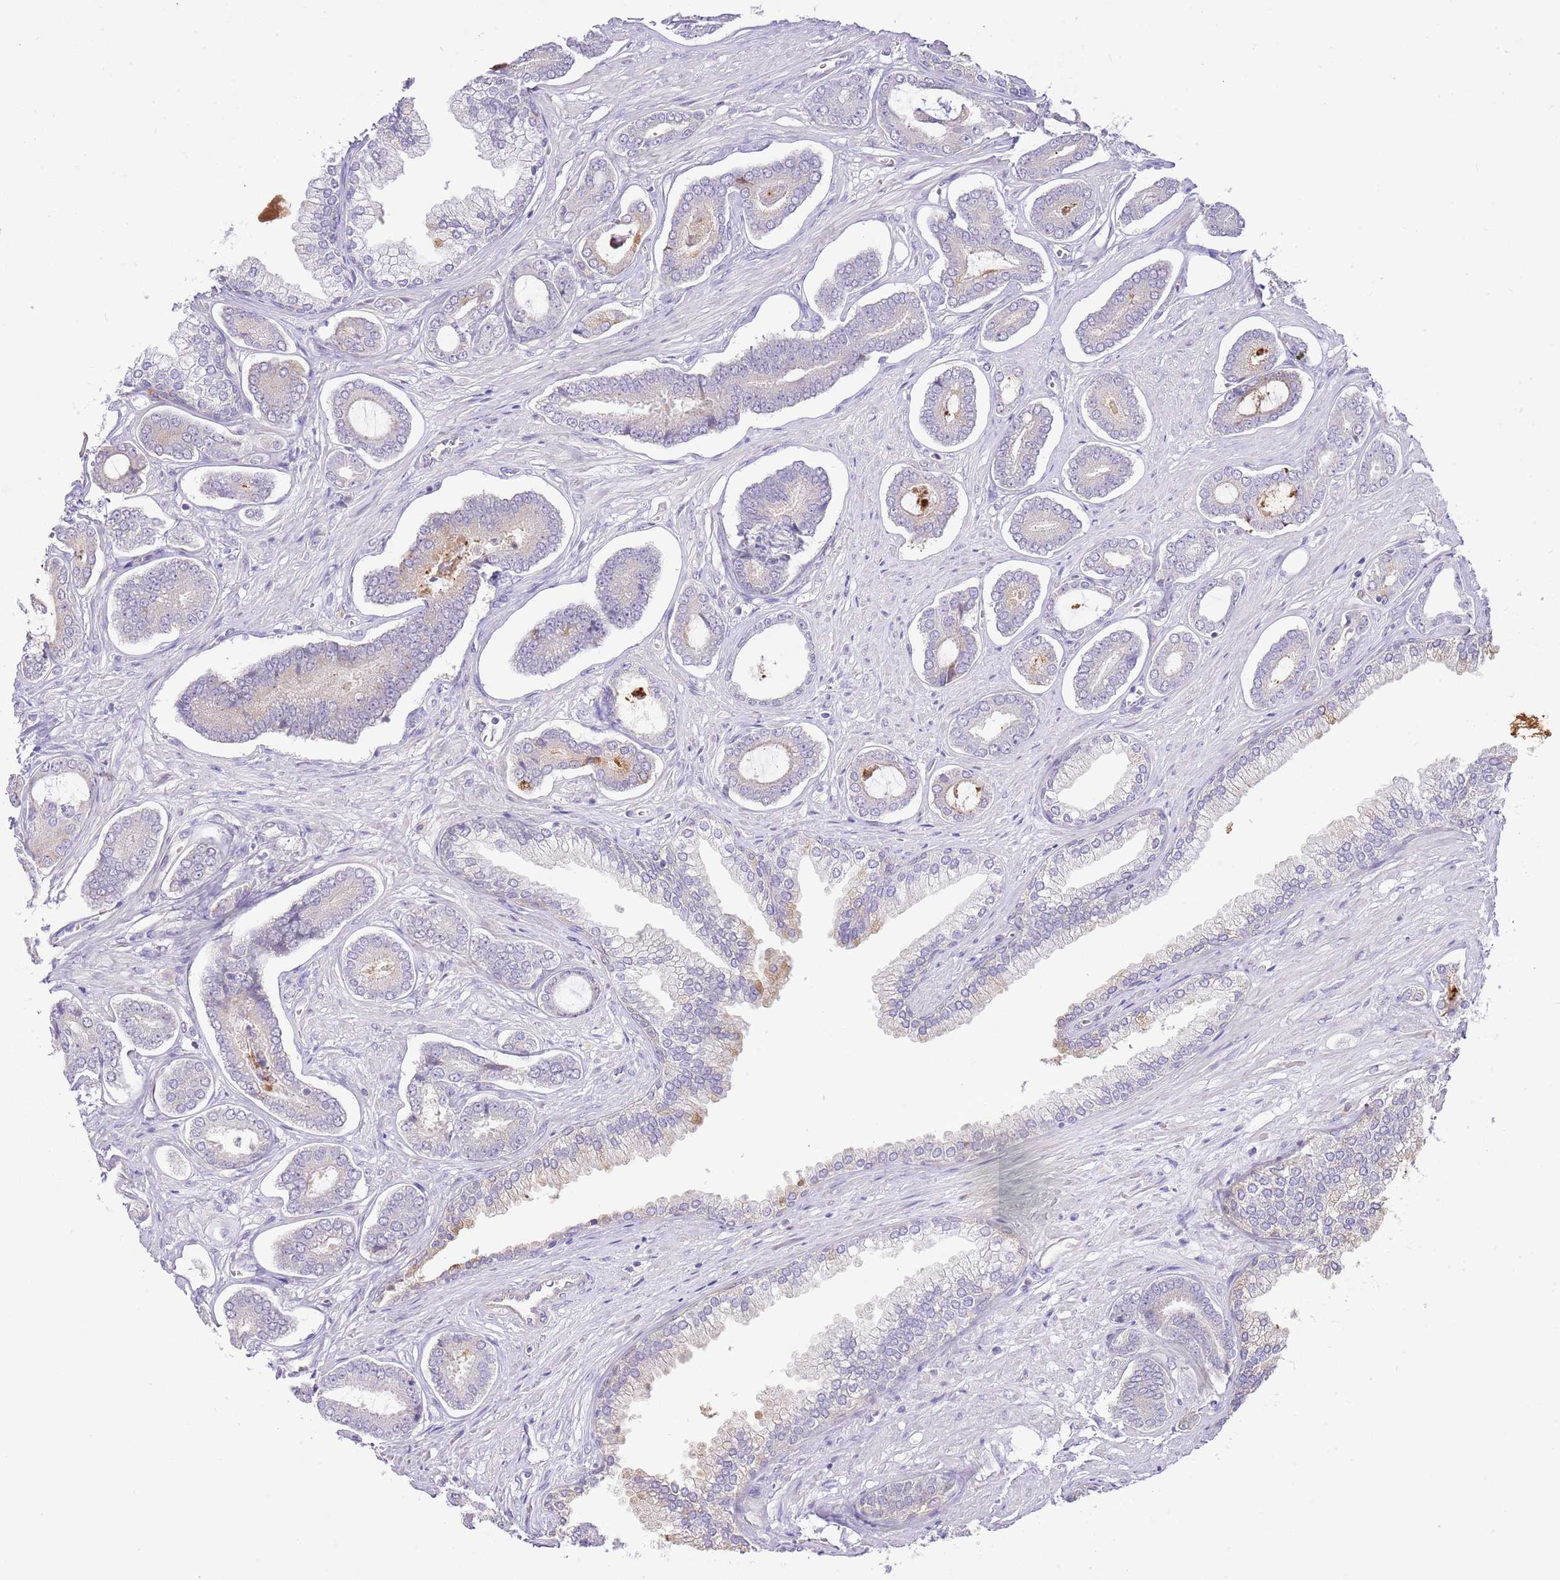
{"staining": {"intensity": "negative", "quantity": "none", "location": "none"}, "tissue": "prostate cancer", "cell_type": "Tumor cells", "image_type": "cancer", "snomed": [{"axis": "morphology", "description": "Adenocarcinoma, NOS"}, {"axis": "topography", "description": "Prostate and seminal vesicle, NOS"}], "caption": "A histopathology image of human prostate cancer is negative for staining in tumor cells. Nuclei are stained in blue.", "gene": "RFK", "patient": {"sex": "male", "age": 76}}